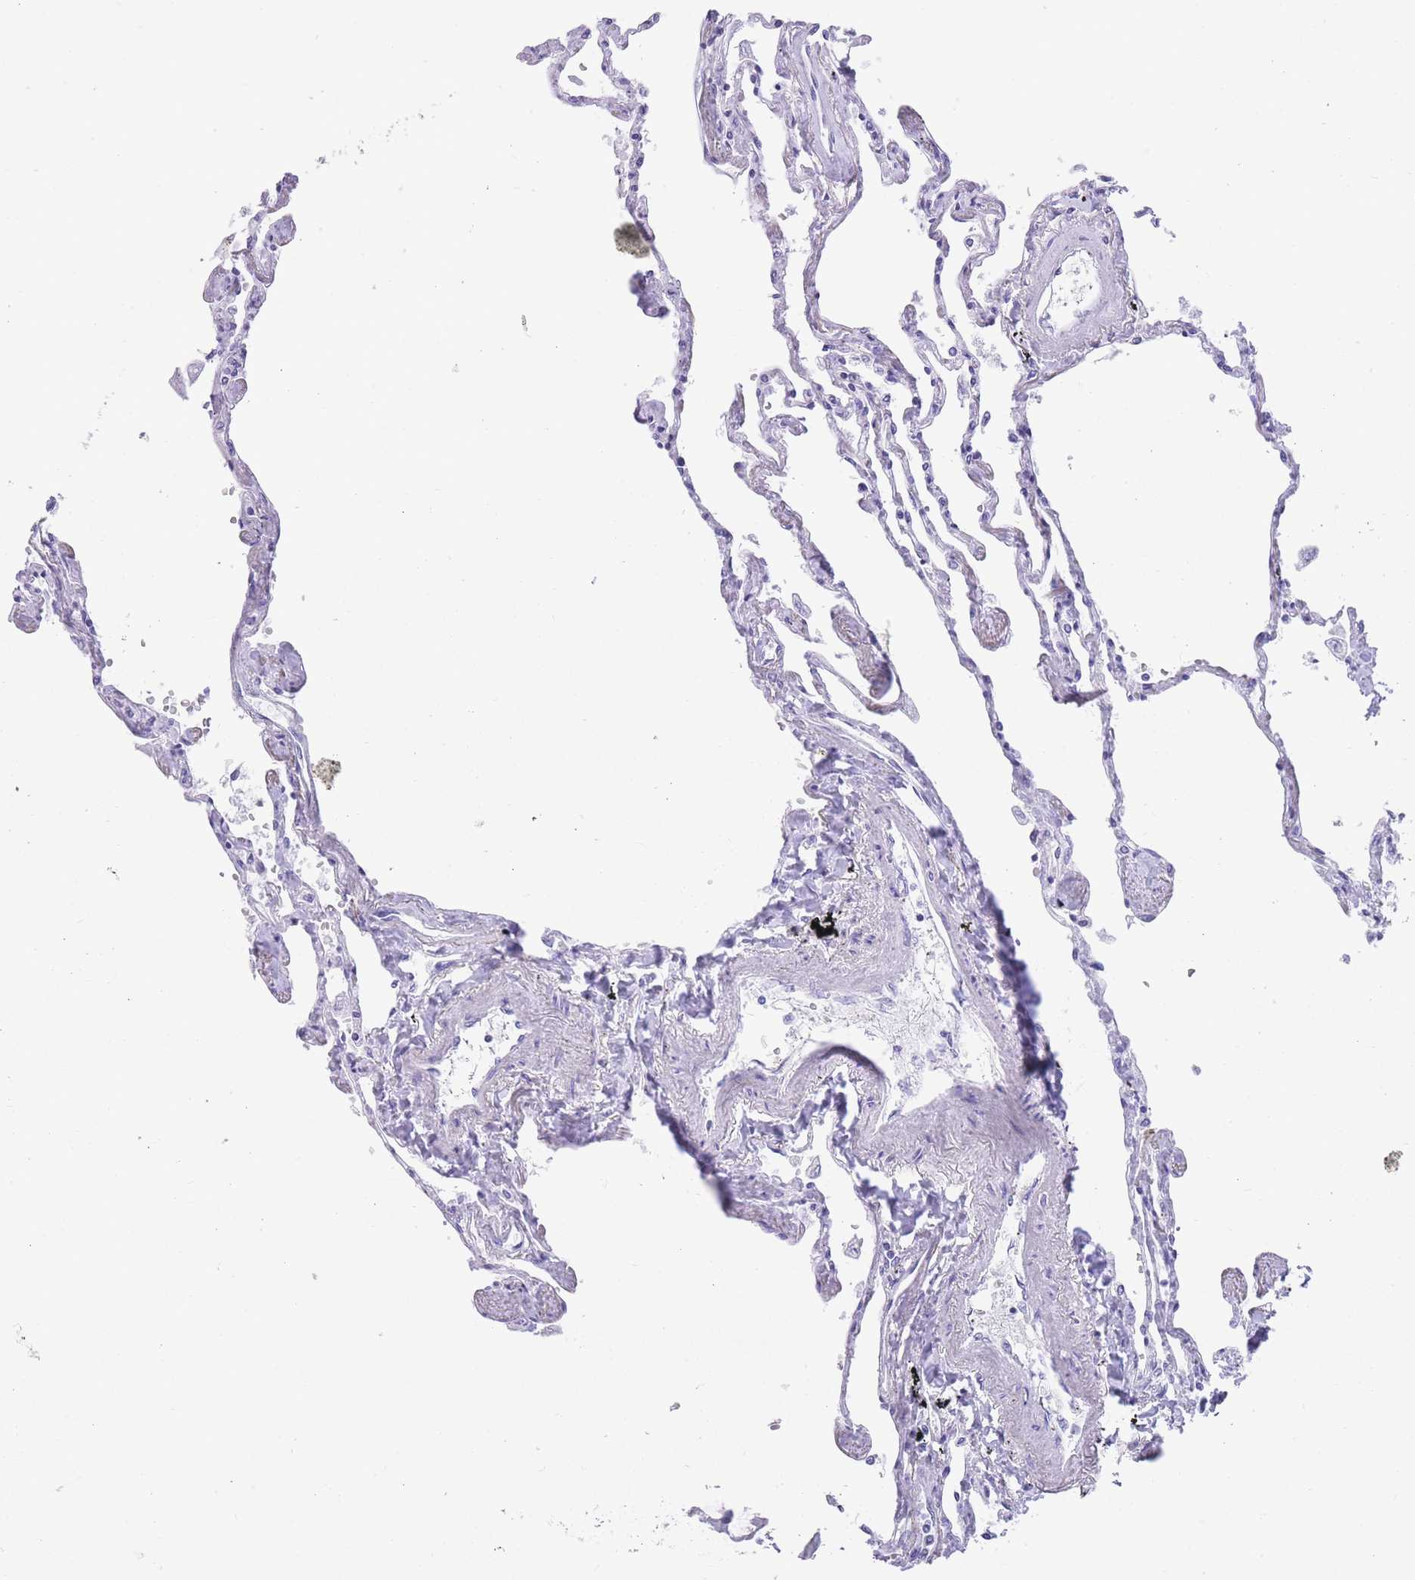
{"staining": {"intensity": "negative", "quantity": "none", "location": "none"}, "tissue": "lung", "cell_type": "Alveolar cells", "image_type": "normal", "snomed": [{"axis": "morphology", "description": "Normal tissue, NOS"}, {"axis": "topography", "description": "Lung"}], "caption": "DAB (3,3'-diaminobenzidine) immunohistochemical staining of unremarkable human lung reveals no significant expression in alveolar cells. The staining is performed using DAB brown chromogen with nuclei counter-stained in using hematoxylin.", "gene": "ELOA2", "patient": {"sex": "female", "age": 67}}